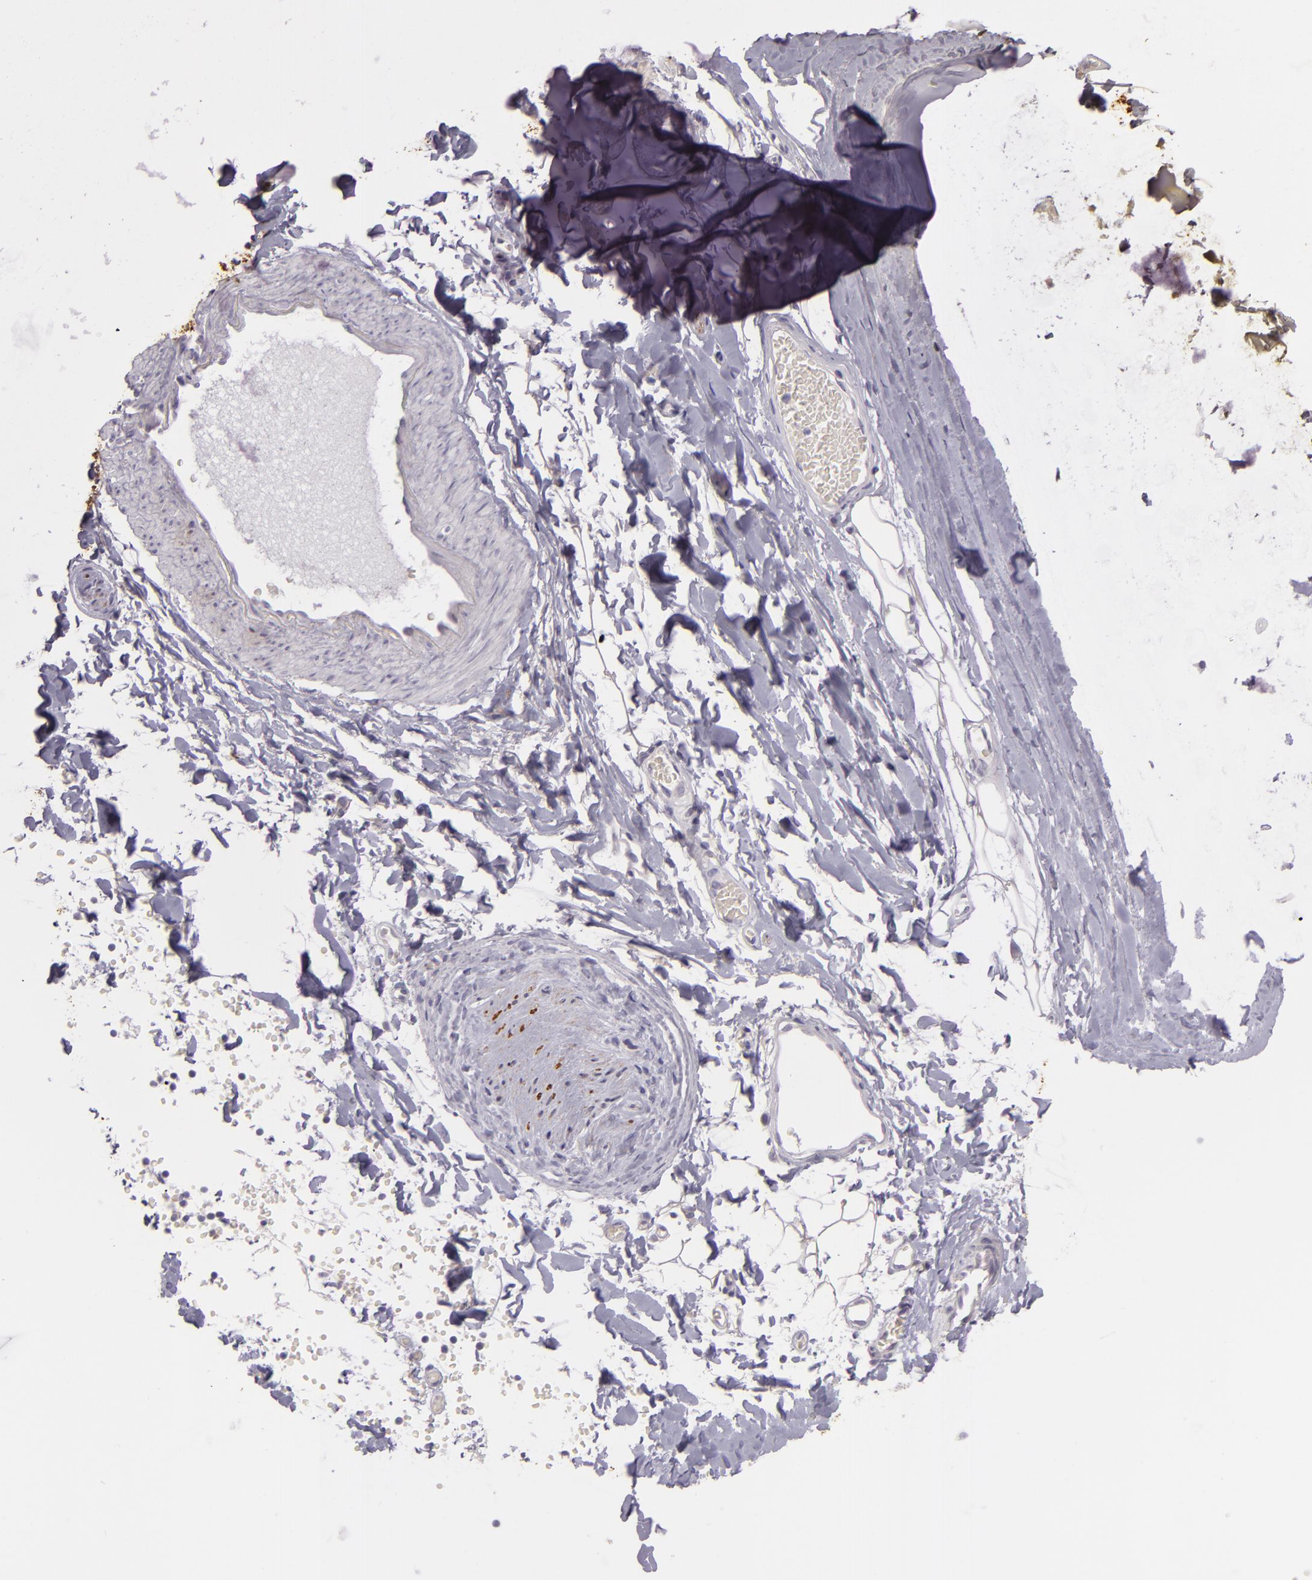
{"staining": {"intensity": "negative", "quantity": "none", "location": "none"}, "tissue": "adipose tissue", "cell_type": "Adipocytes", "image_type": "normal", "snomed": [{"axis": "morphology", "description": "Normal tissue, NOS"}, {"axis": "topography", "description": "Bronchus"}, {"axis": "topography", "description": "Lung"}], "caption": "DAB (3,3'-diaminobenzidine) immunohistochemical staining of benign adipose tissue demonstrates no significant expression in adipocytes.", "gene": "ZC3H7B", "patient": {"sex": "female", "age": 56}}